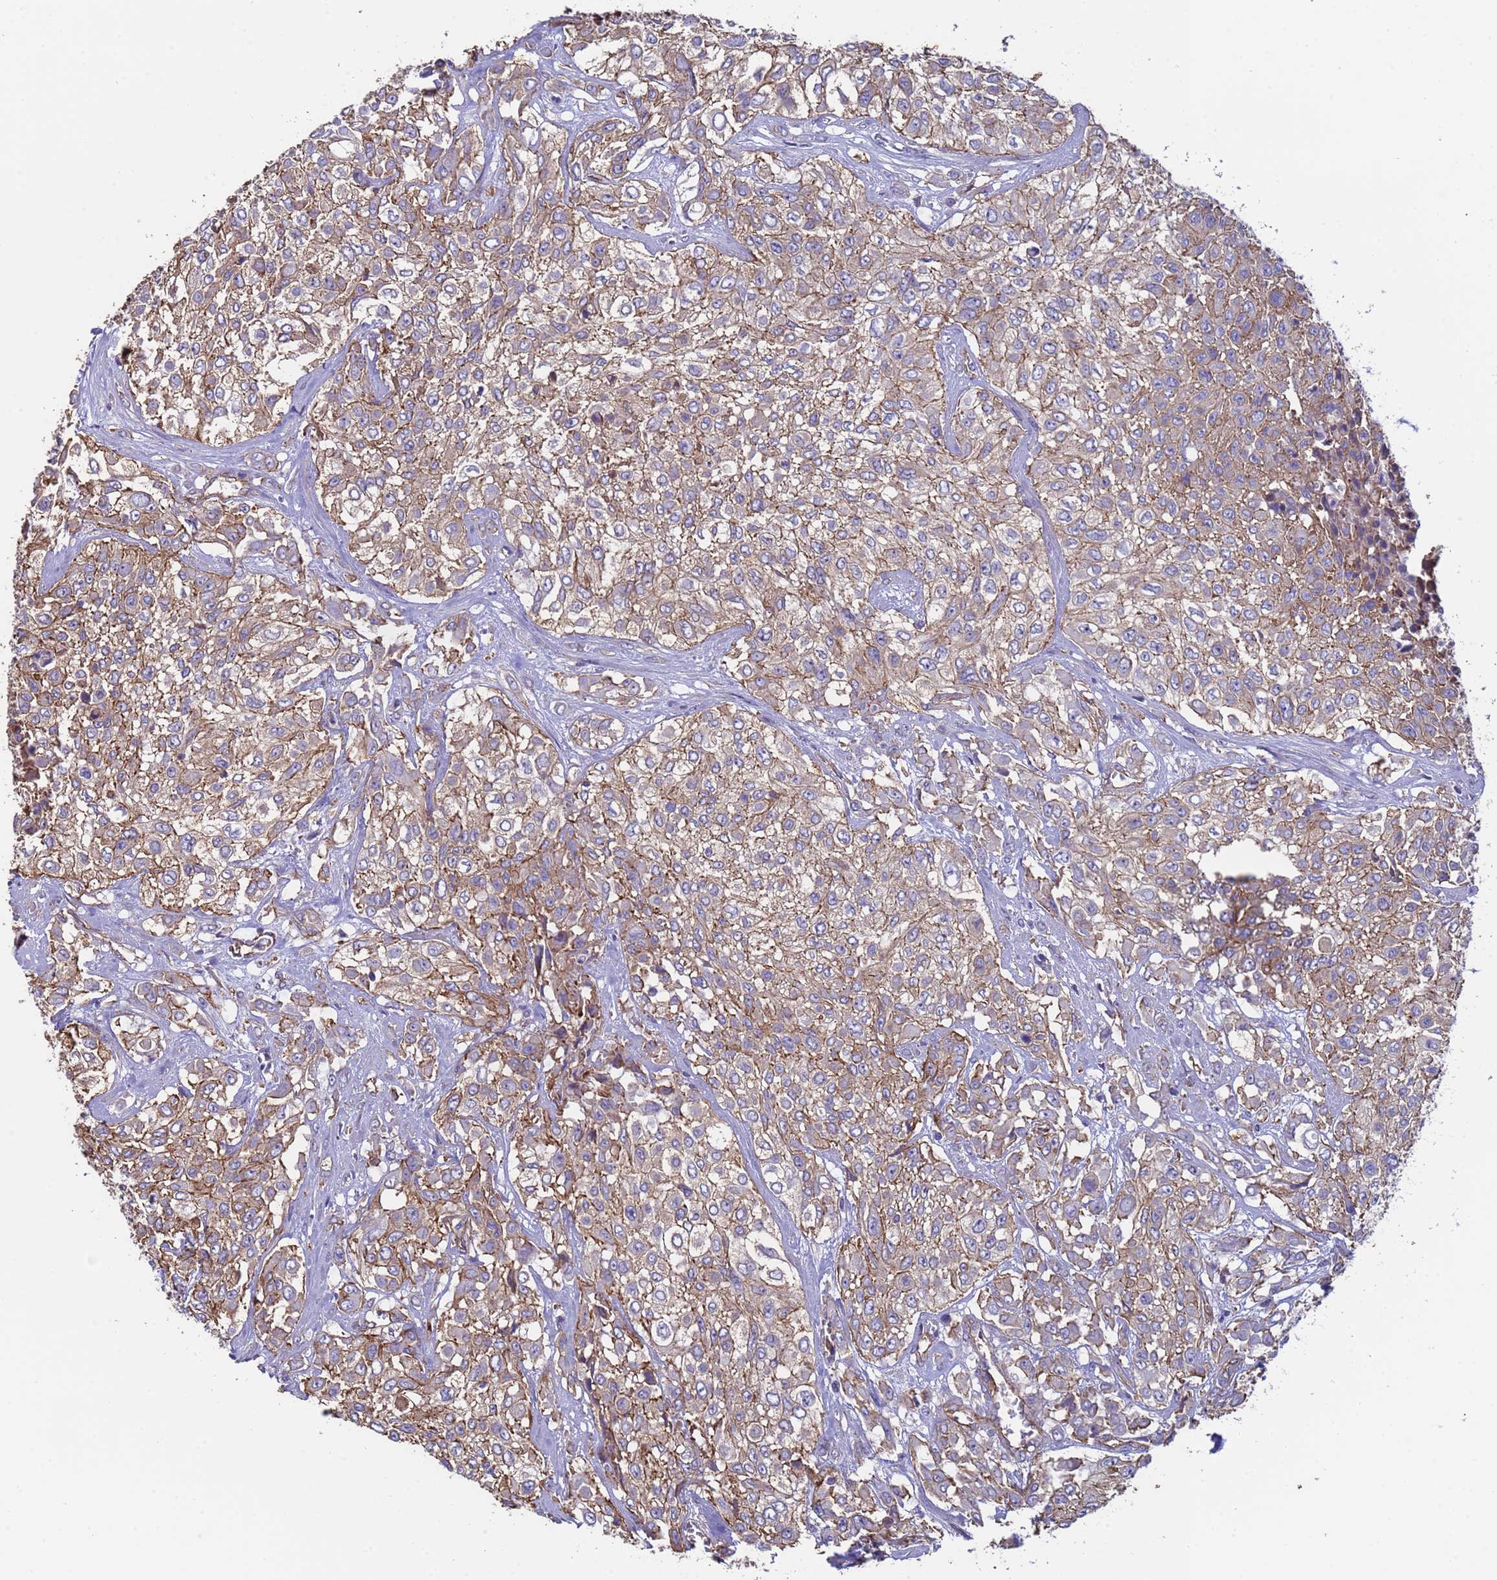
{"staining": {"intensity": "weak", "quantity": ">75%", "location": "cytoplasmic/membranous"}, "tissue": "urothelial cancer", "cell_type": "Tumor cells", "image_type": "cancer", "snomed": [{"axis": "morphology", "description": "Urothelial carcinoma, High grade"}, {"axis": "topography", "description": "Urinary bladder"}], "caption": "High-magnification brightfield microscopy of urothelial carcinoma (high-grade) stained with DAB (brown) and counterstained with hematoxylin (blue). tumor cells exhibit weak cytoplasmic/membranous positivity is present in approximately>75% of cells.", "gene": "ZNF248", "patient": {"sex": "male", "age": 57}}